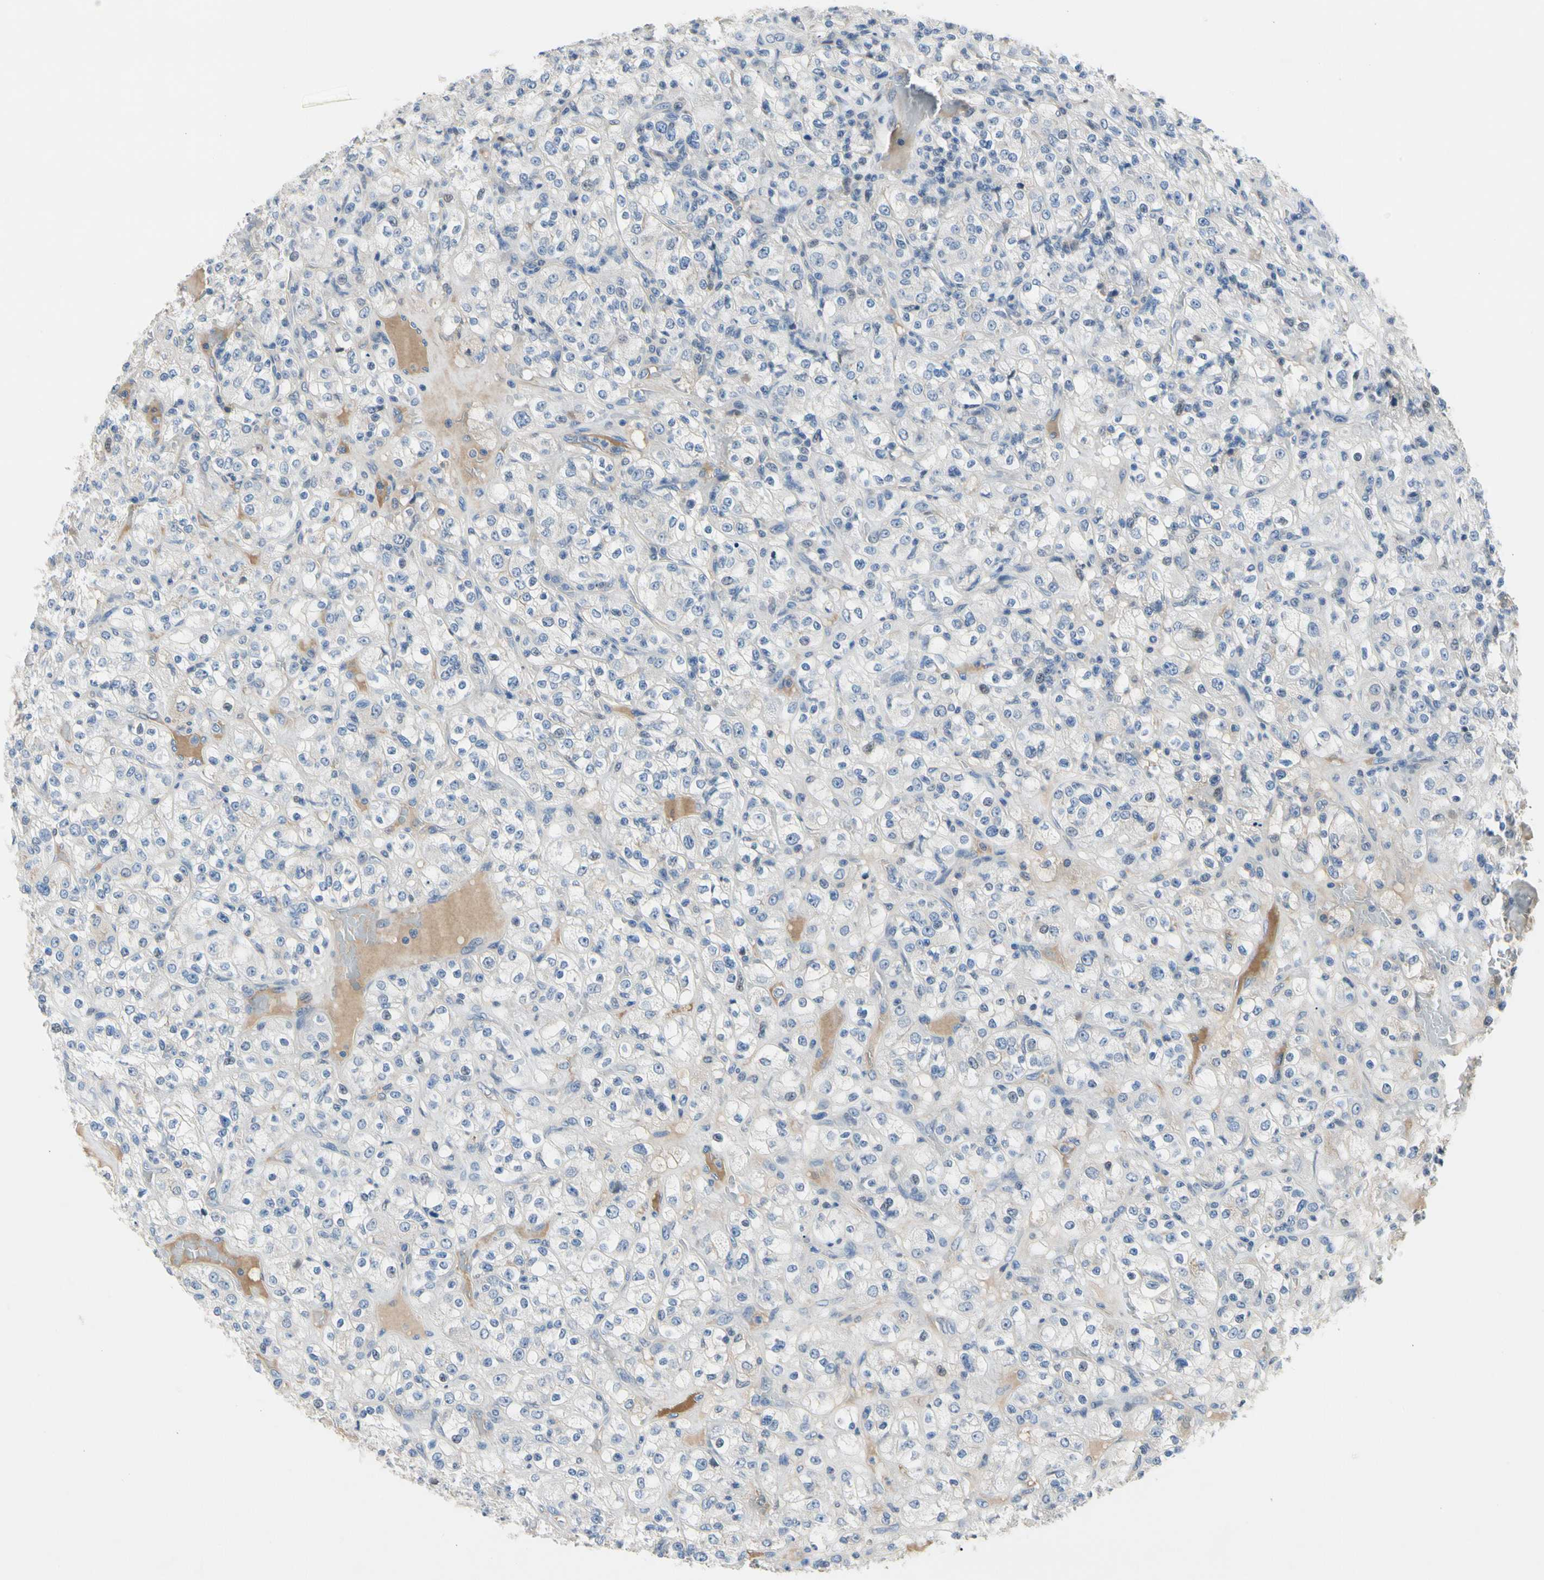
{"staining": {"intensity": "negative", "quantity": "none", "location": "none"}, "tissue": "renal cancer", "cell_type": "Tumor cells", "image_type": "cancer", "snomed": [{"axis": "morphology", "description": "Normal tissue, NOS"}, {"axis": "morphology", "description": "Adenocarcinoma, NOS"}, {"axis": "topography", "description": "Kidney"}], "caption": "Tumor cells show no significant positivity in adenocarcinoma (renal).", "gene": "ECRG4", "patient": {"sex": "female", "age": 72}}